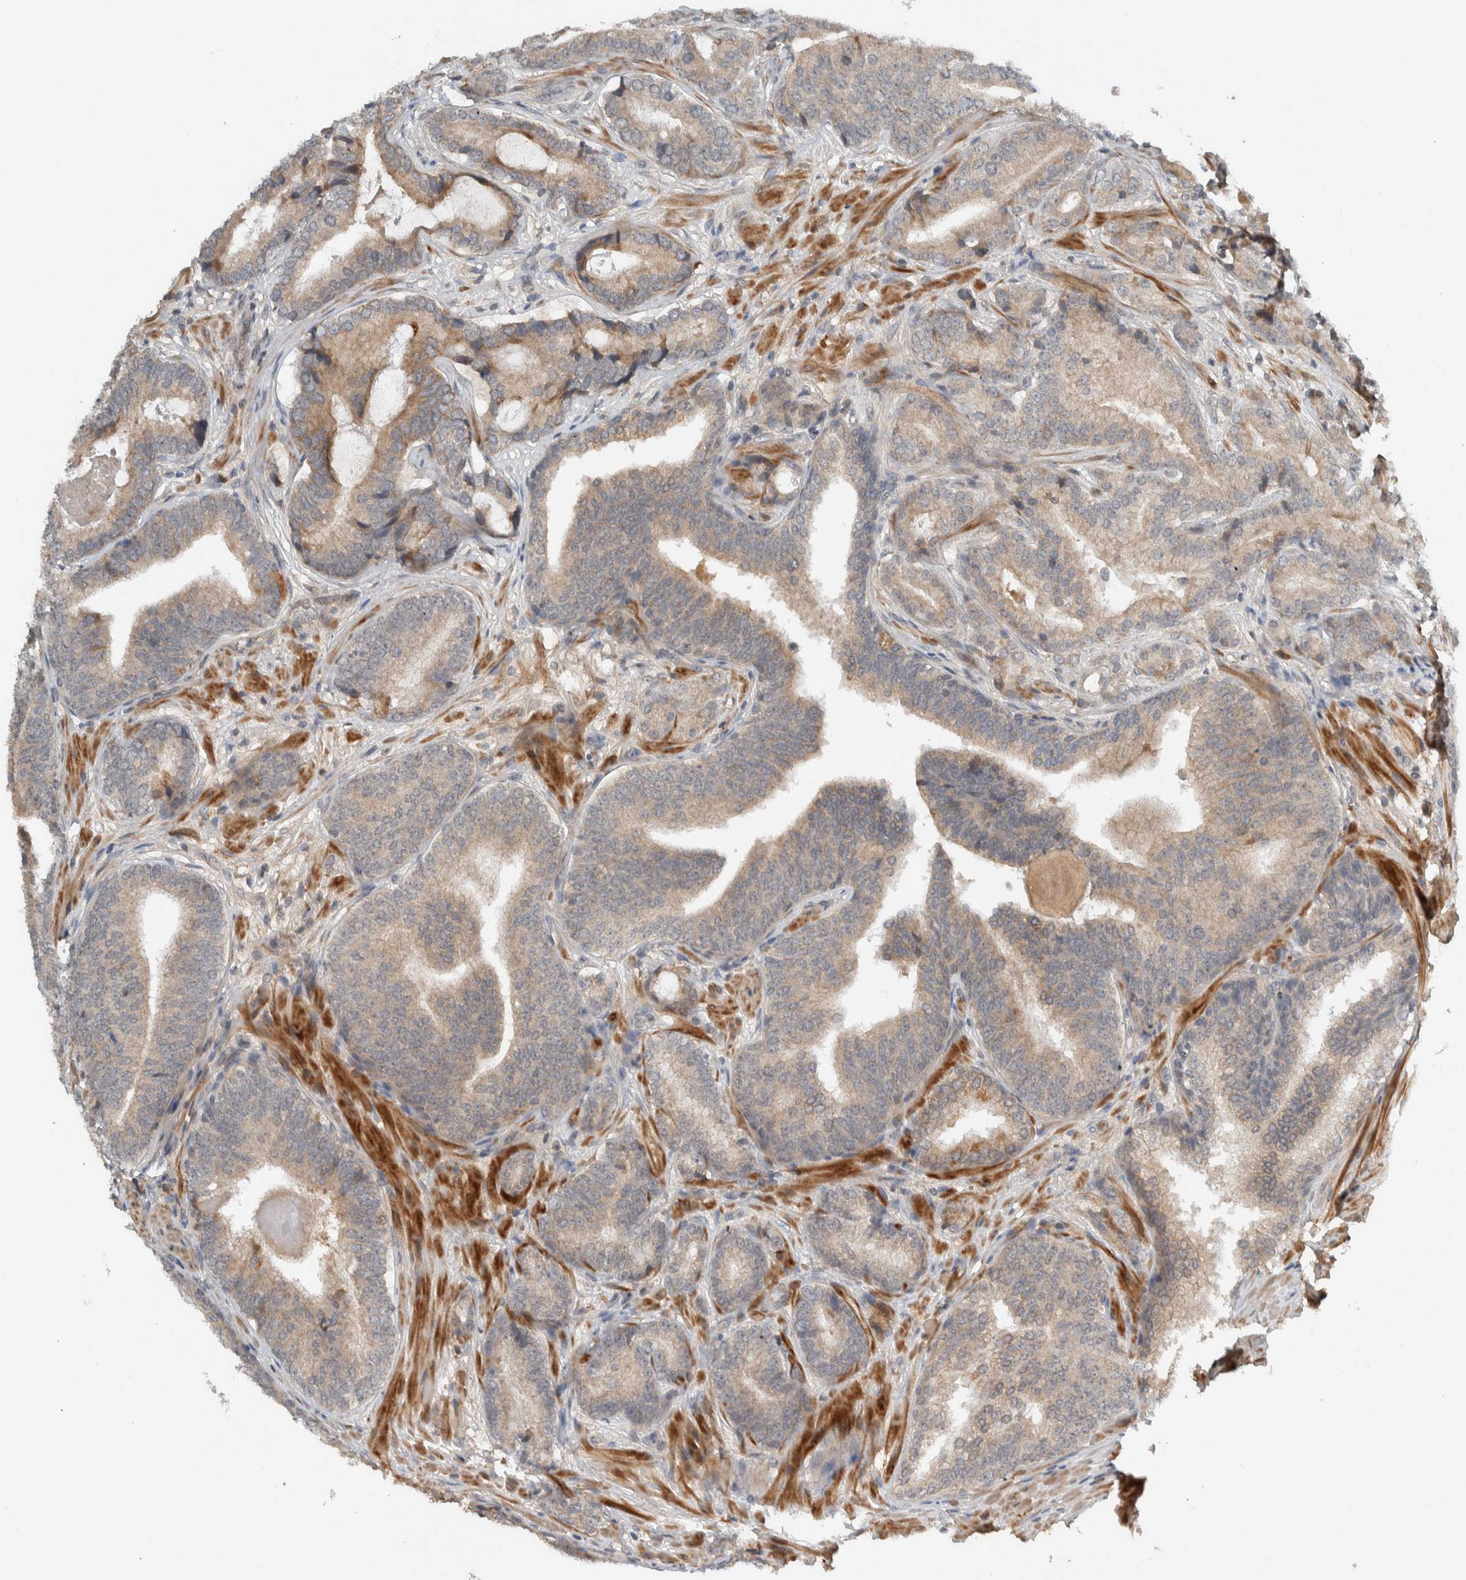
{"staining": {"intensity": "weak", "quantity": ">75%", "location": "cytoplasmic/membranous"}, "tissue": "prostate cancer", "cell_type": "Tumor cells", "image_type": "cancer", "snomed": [{"axis": "morphology", "description": "Adenocarcinoma, High grade"}, {"axis": "topography", "description": "Prostate"}], "caption": "High-grade adenocarcinoma (prostate) stained with a protein marker shows weak staining in tumor cells.", "gene": "ARMC7", "patient": {"sex": "male", "age": 55}}